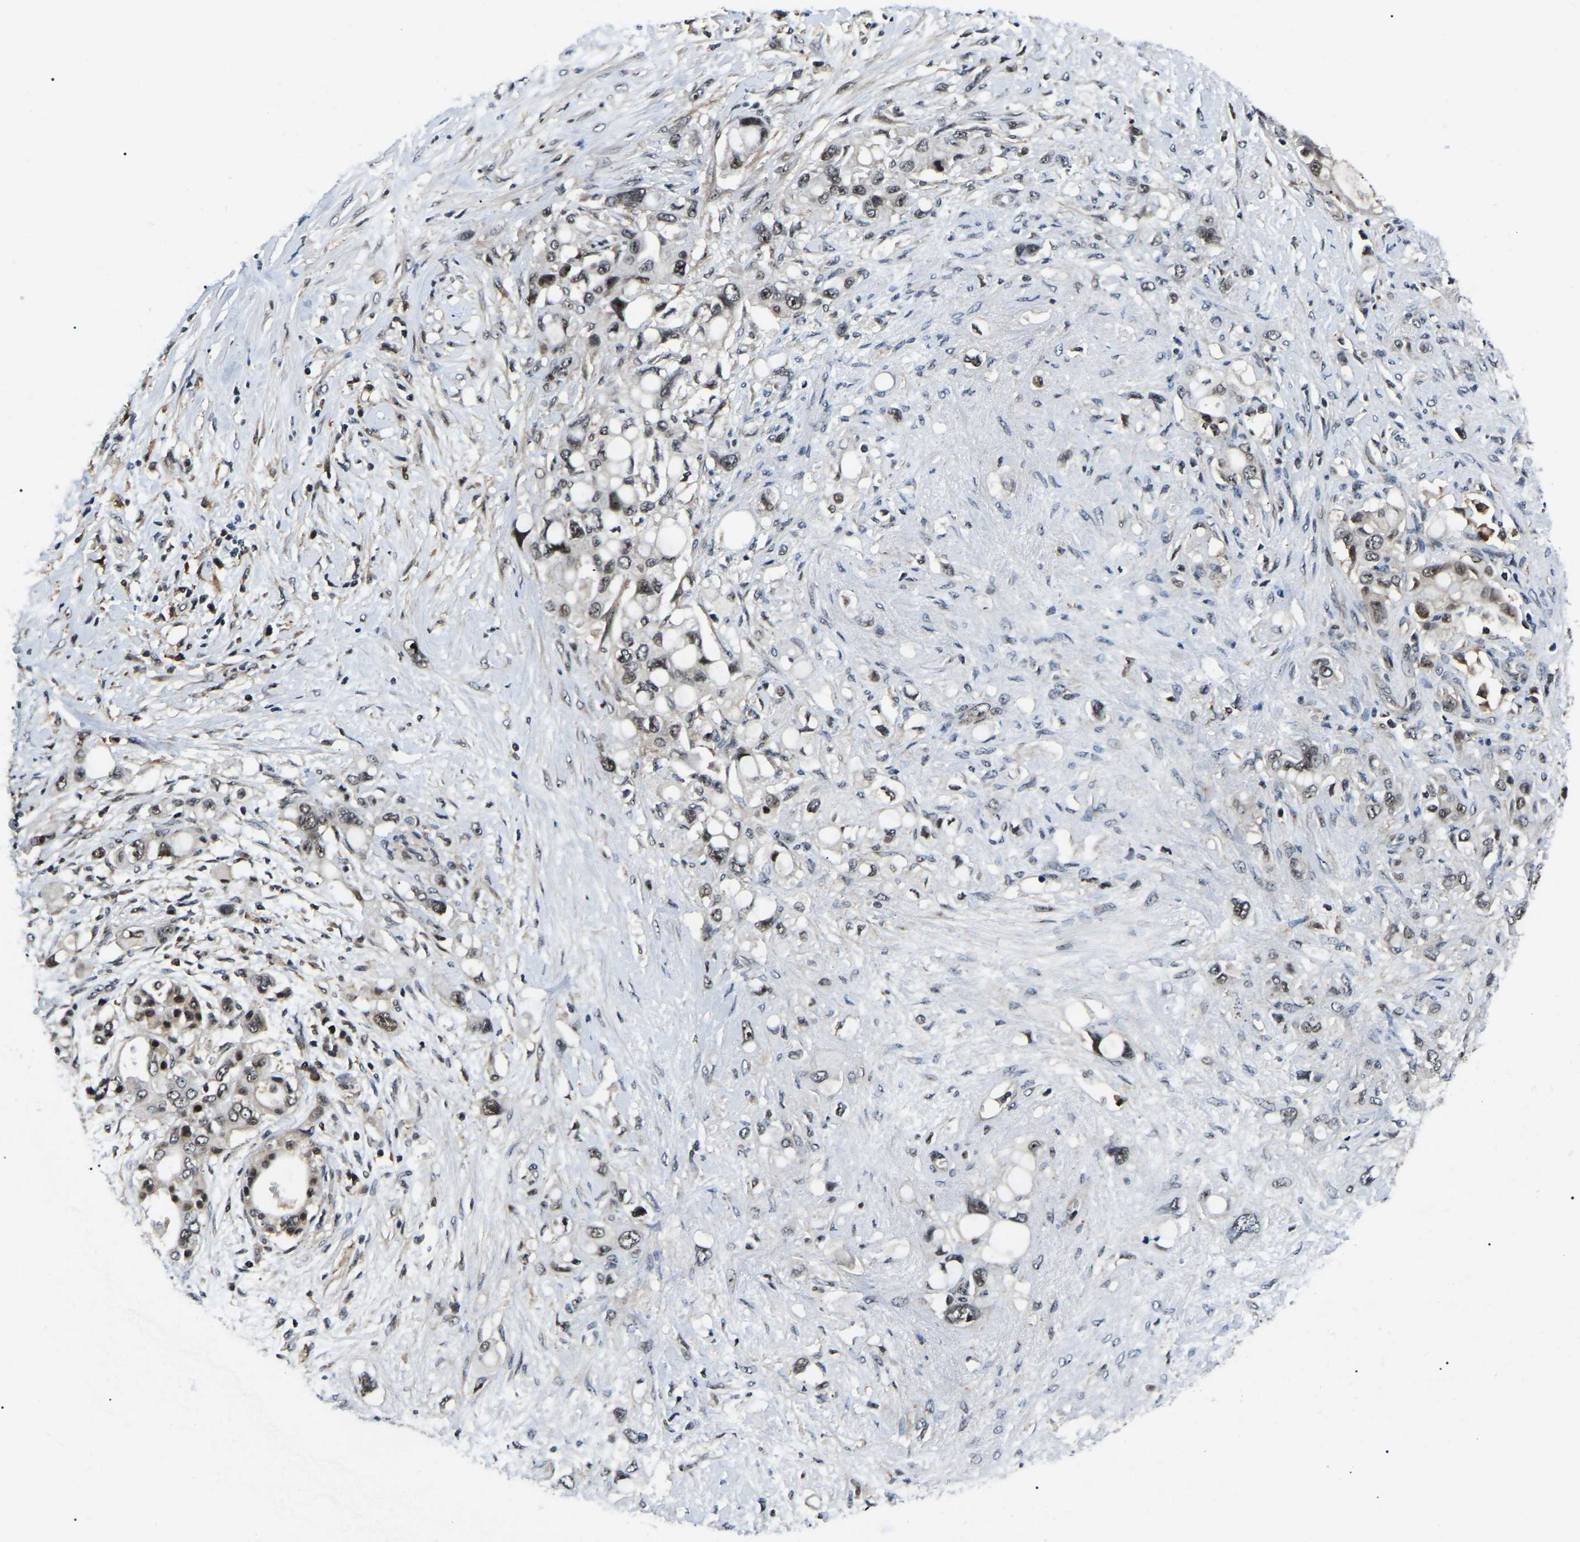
{"staining": {"intensity": "moderate", "quantity": ">75%", "location": "cytoplasmic/membranous,nuclear"}, "tissue": "pancreatic cancer", "cell_type": "Tumor cells", "image_type": "cancer", "snomed": [{"axis": "morphology", "description": "Adenocarcinoma, NOS"}, {"axis": "topography", "description": "Pancreas"}], "caption": "Immunohistochemistry (IHC) (DAB (3,3'-diaminobenzidine)) staining of adenocarcinoma (pancreatic) shows moderate cytoplasmic/membranous and nuclear protein staining in about >75% of tumor cells.", "gene": "RRP1B", "patient": {"sex": "female", "age": 56}}